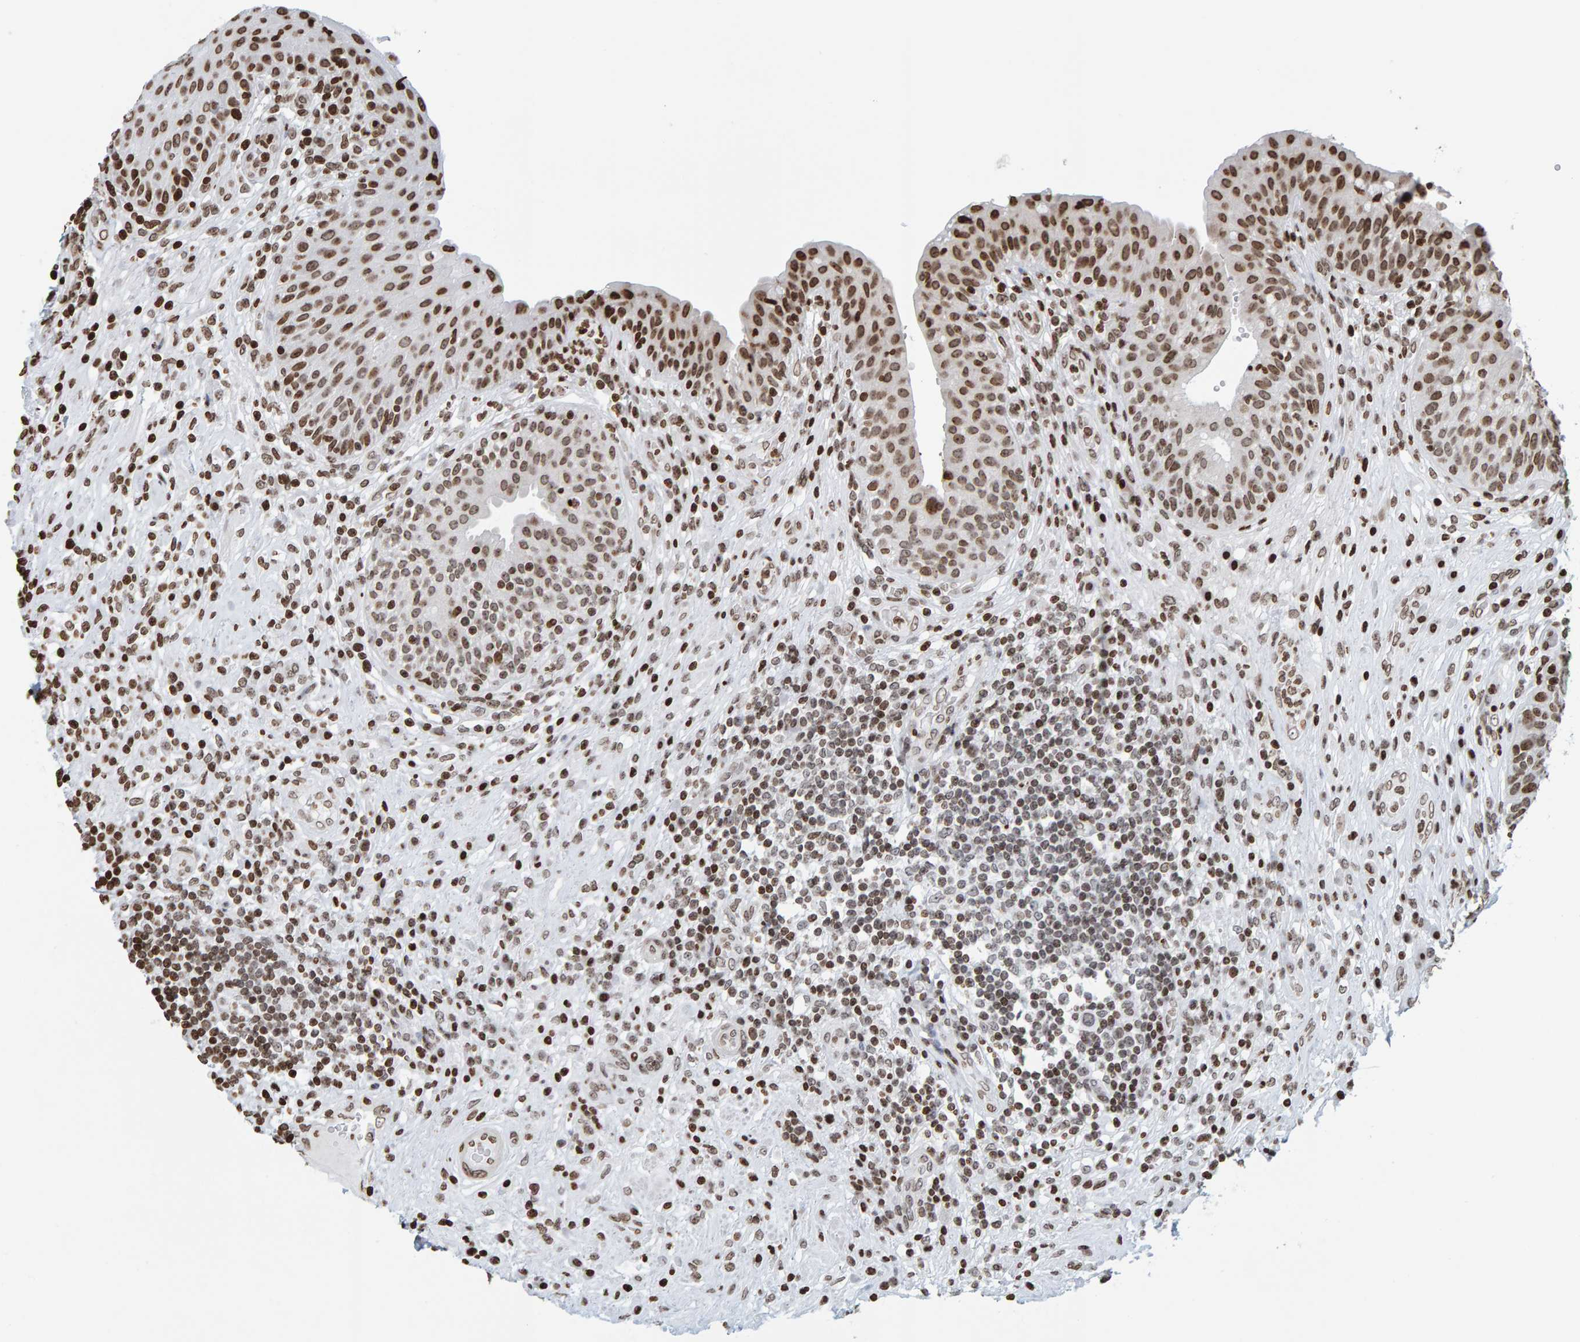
{"staining": {"intensity": "strong", "quantity": ">75%", "location": "nuclear"}, "tissue": "urinary bladder", "cell_type": "Urothelial cells", "image_type": "normal", "snomed": [{"axis": "morphology", "description": "Normal tissue, NOS"}, {"axis": "topography", "description": "Urinary bladder"}], "caption": "The micrograph displays staining of normal urinary bladder, revealing strong nuclear protein positivity (brown color) within urothelial cells. The protein of interest is stained brown, and the nuclei are stained in blue (DAB IHC with brightfield microscopy, high magnification).", "gene": "BRF2", "patient": {"sex": "female", "age": 62}}